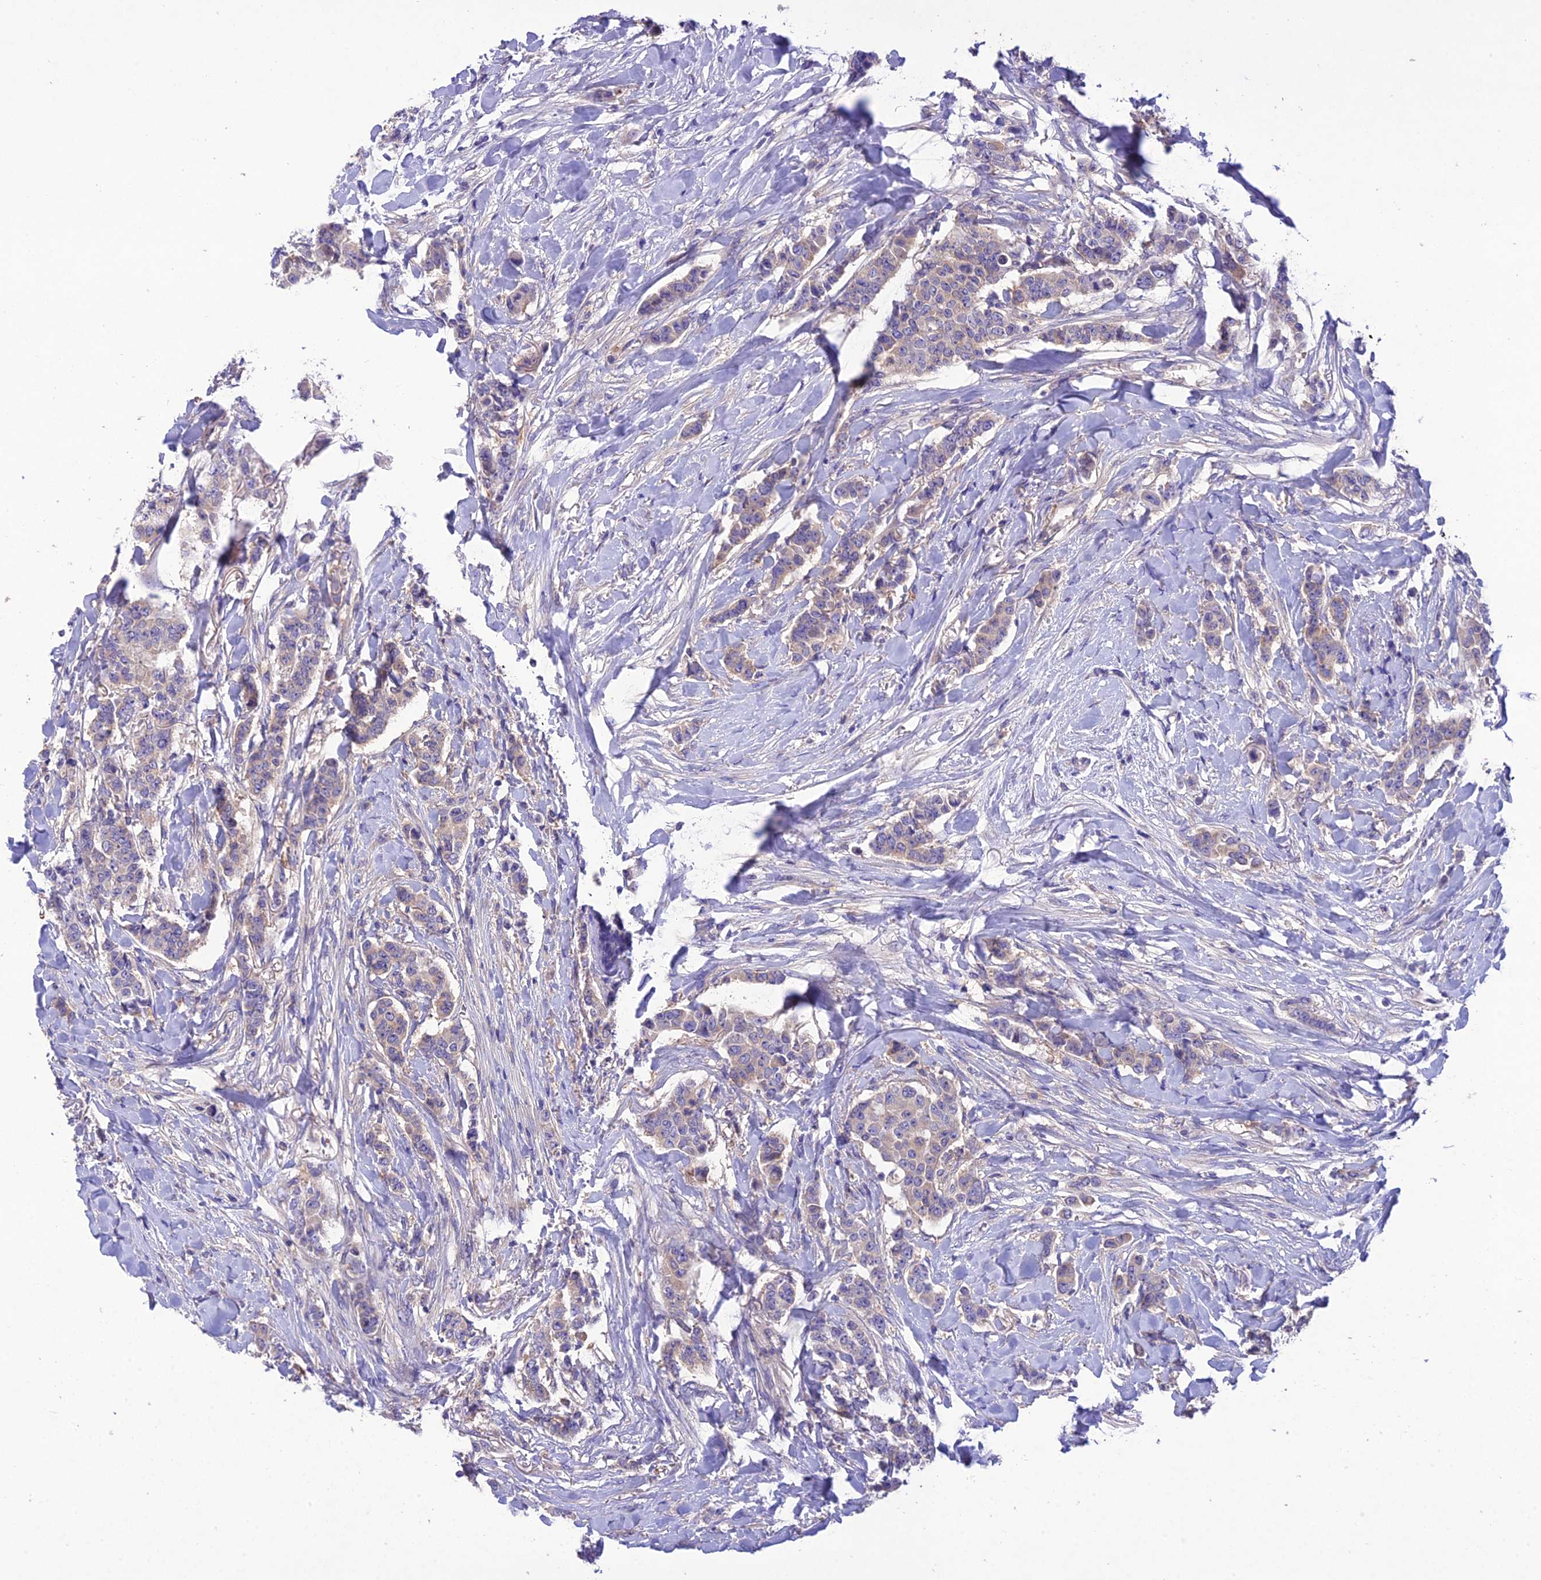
{"staining": {"intensity": "weak", "quantity": "25%-75%", "location": "cytoplasmic/membranous"}, "tissue": "breast cancer", "cell_type": "Tumor cells", "image_type": "cancer", "snomed": [{"axis": "morphology", "description": "Duct carcinoma"}, {"axis": "topography", "description": "Breast"}], "caption": "Immunohistochemical staining of human breast cancer (invasive ductal carcinoma) shows weak cytoplasmic/membranous protein positivity in about 25%-75% of tumor cells.", "gene": "SNX24", "patient": {"sex": "female", "age": 40}}